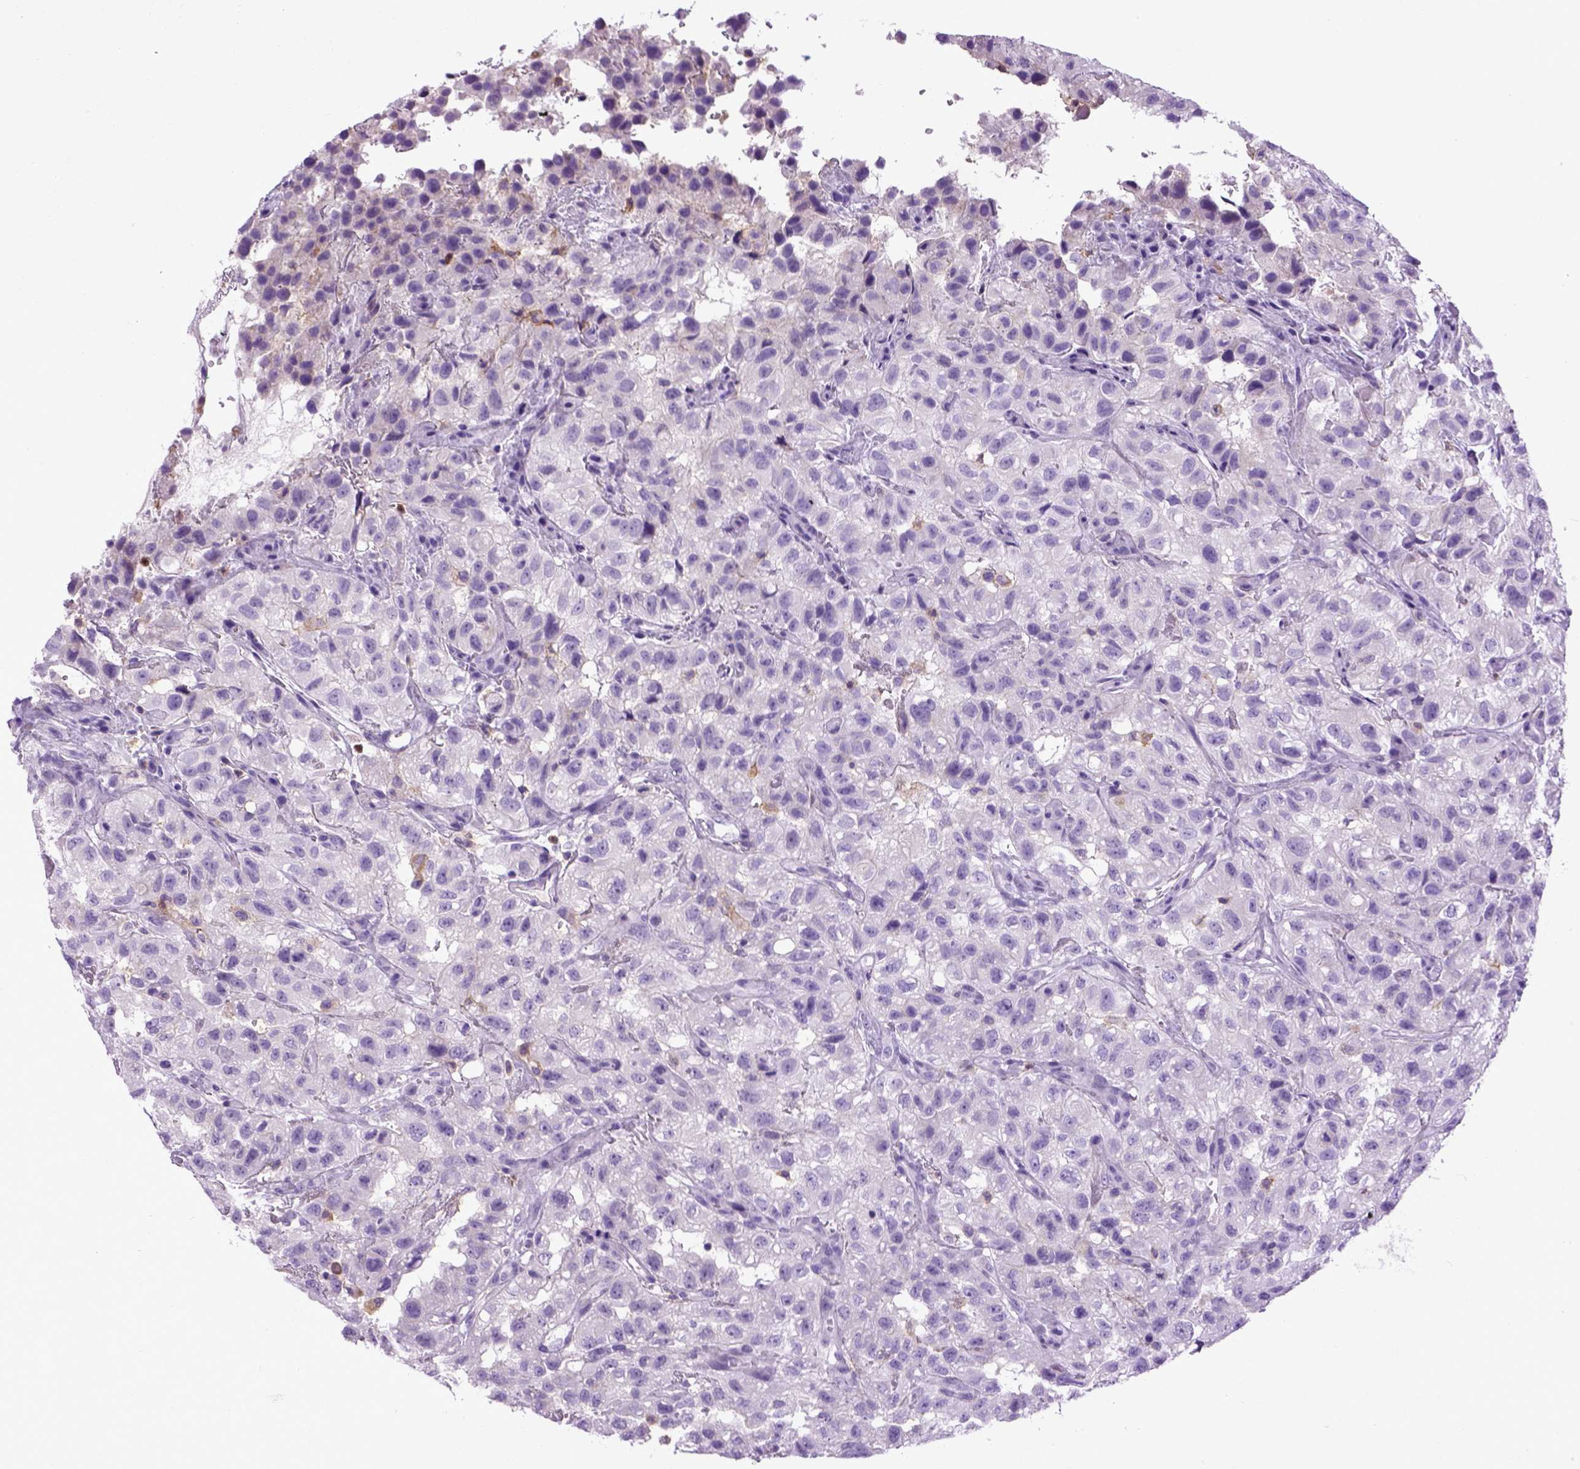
{"staining": {"intensity": "negative", "quantity": "none", "location": "none"}, "tissue": "renal cancer", "cell_type": "Tumor cells", "image_type": "cancer", "snomed": [{"axis": "morphology", "description": "Adenocarcinoma, NOS"}, {"axis": "topography", "description": "Kidney"}], "caption": "Tumor cells are negative for brown protein staining in renal cancer (adenocarcinoma). (DAB (3,3'-diaminobenzidine) immunohistochemistry (IHC) visualized using brightfield microscopy, high magnification).", "gene": "ITGAX", "patient": {"sex": "male", "age": 64}}